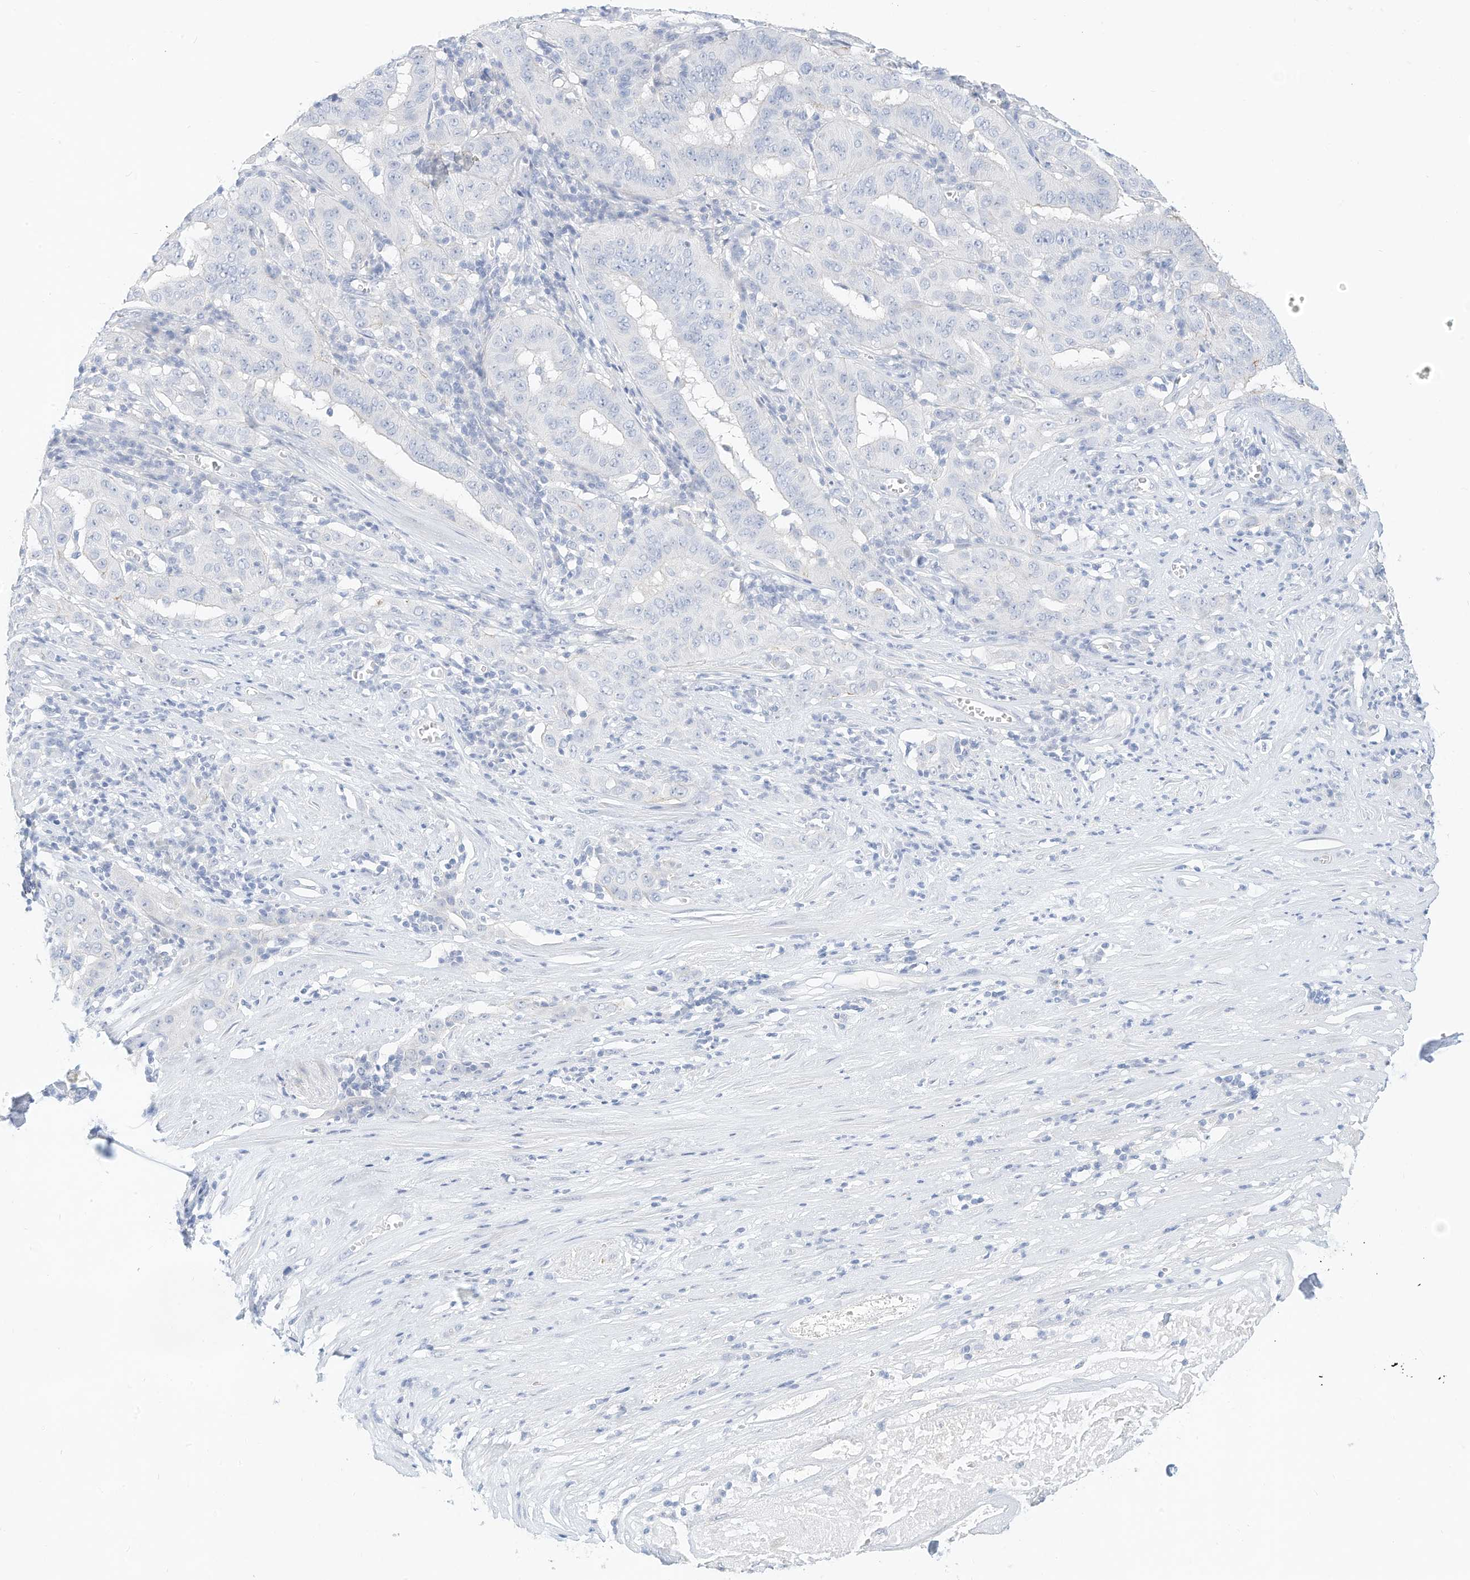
{"staining": {"intensity": "negative", "quantity": "none", "location": "none"}, "tissue": "pancreatic cancer", "cell_type": "Tumor cells", "image_type": "cancer", "snomed": [{"axis": "morphology", "description": "Adenocarcinoma, NOS"}, {"axis": "topography", "description": "Pancreas"}], "caption": "Photomicrograph shows no protein expression in tumor cells of pancreatic cancer tissue.", "gene": "SPOCD1", "patient": {"sex": "male", "age": 63}}